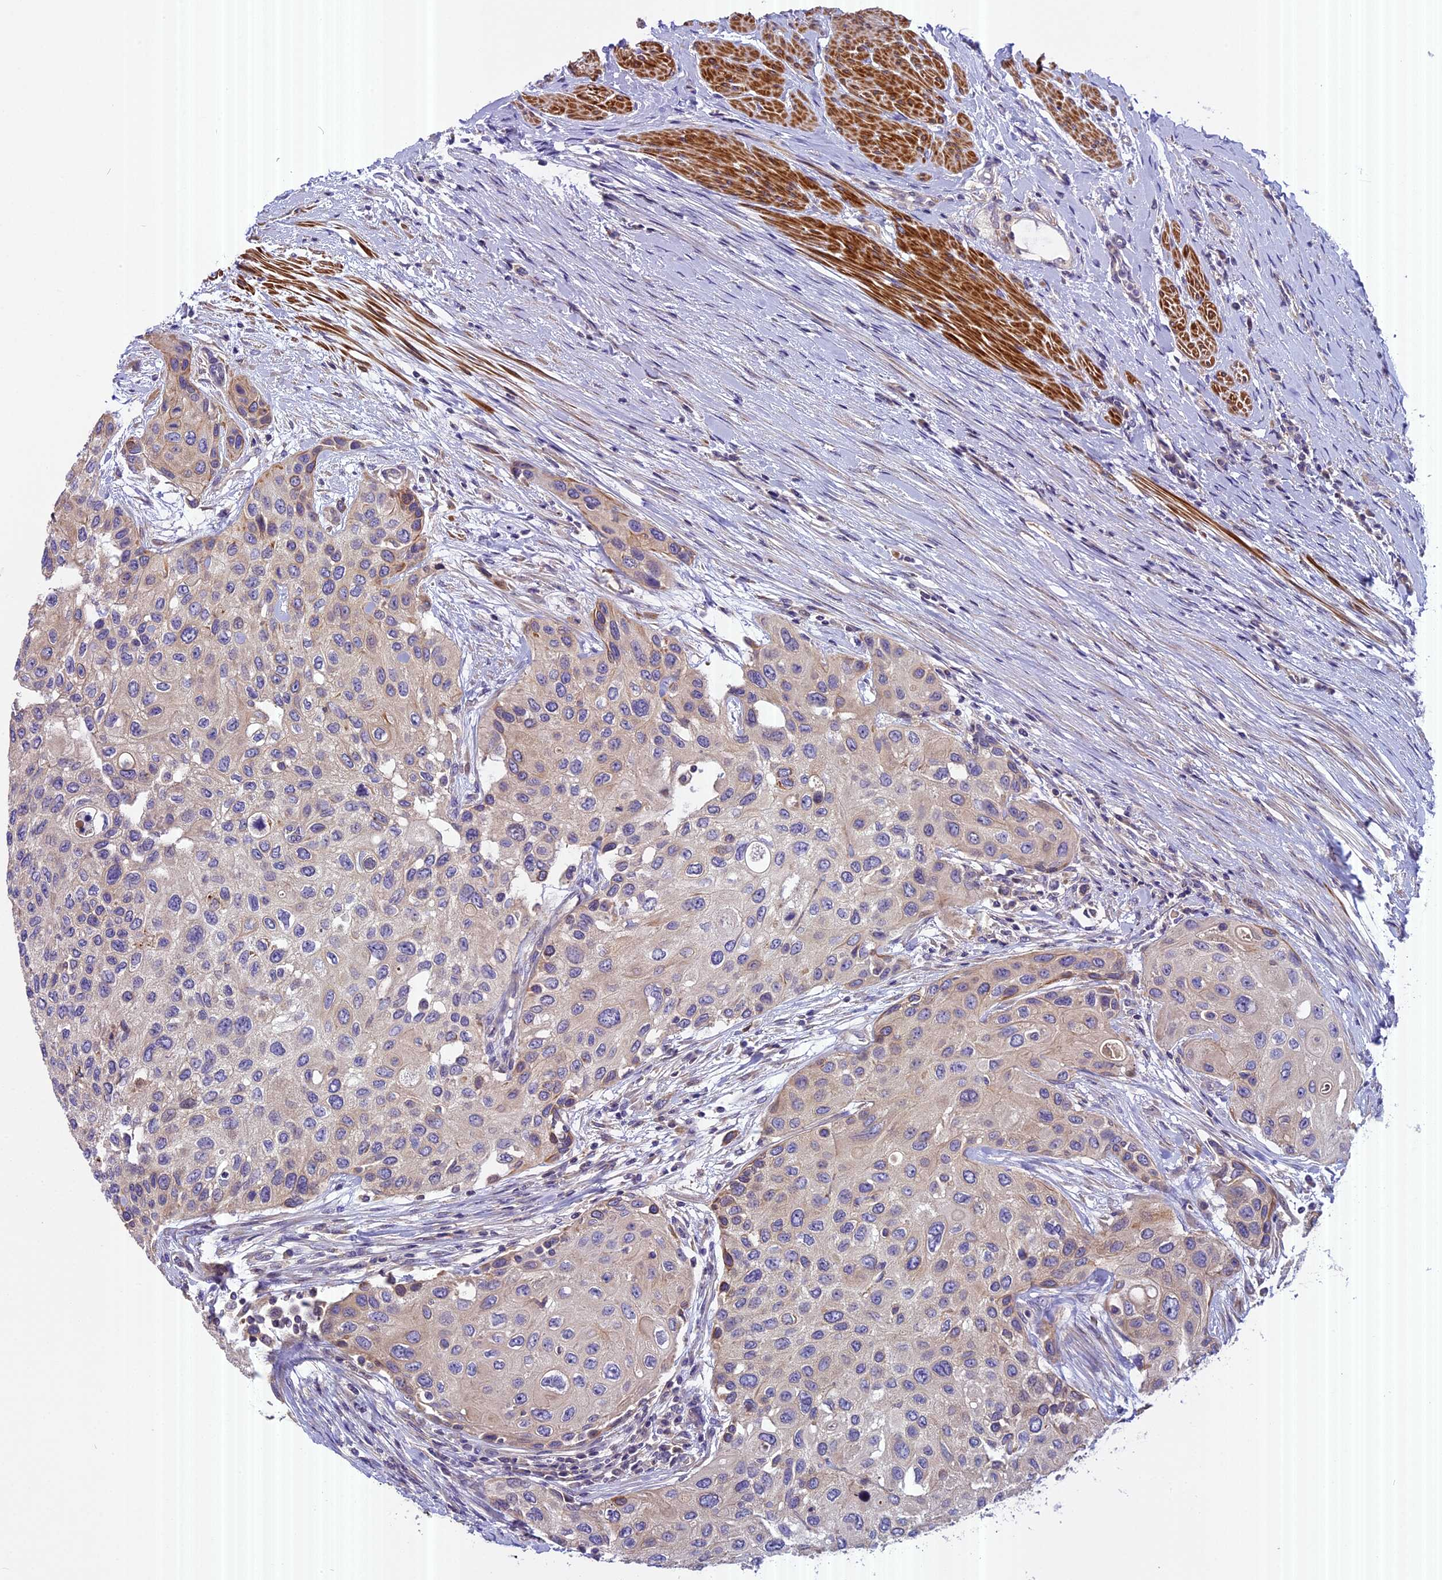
{"staining": {"intensity": "weak", "quantity": "<25%", "location": "cytoplasmic/membranous"}, "tissue": "urothelial cancer", "cell_type": "Tumor cells", "image_type": "cancer", "snomed": [{"axis": "morphology", "description": "Normal tissue, NOS"}, {"axis": "morphology", "description": "Urothelial carcinoma, High grade"}, {"axis": "topography", "description": "Vascular tissue"}, {"axis": "topography", "description": "Urinary bladder"}], "caption": "Tumor cells show no significant expression in urothelial carcinoma (high-grade). The staining was performed using DAB to visualize the protein expression in brown, while the nuclei were stained in blue with hematoxylin (Magnification: 20x).", "gene": "FAM98C", "patient": {"sex": "female", "age": 56}}